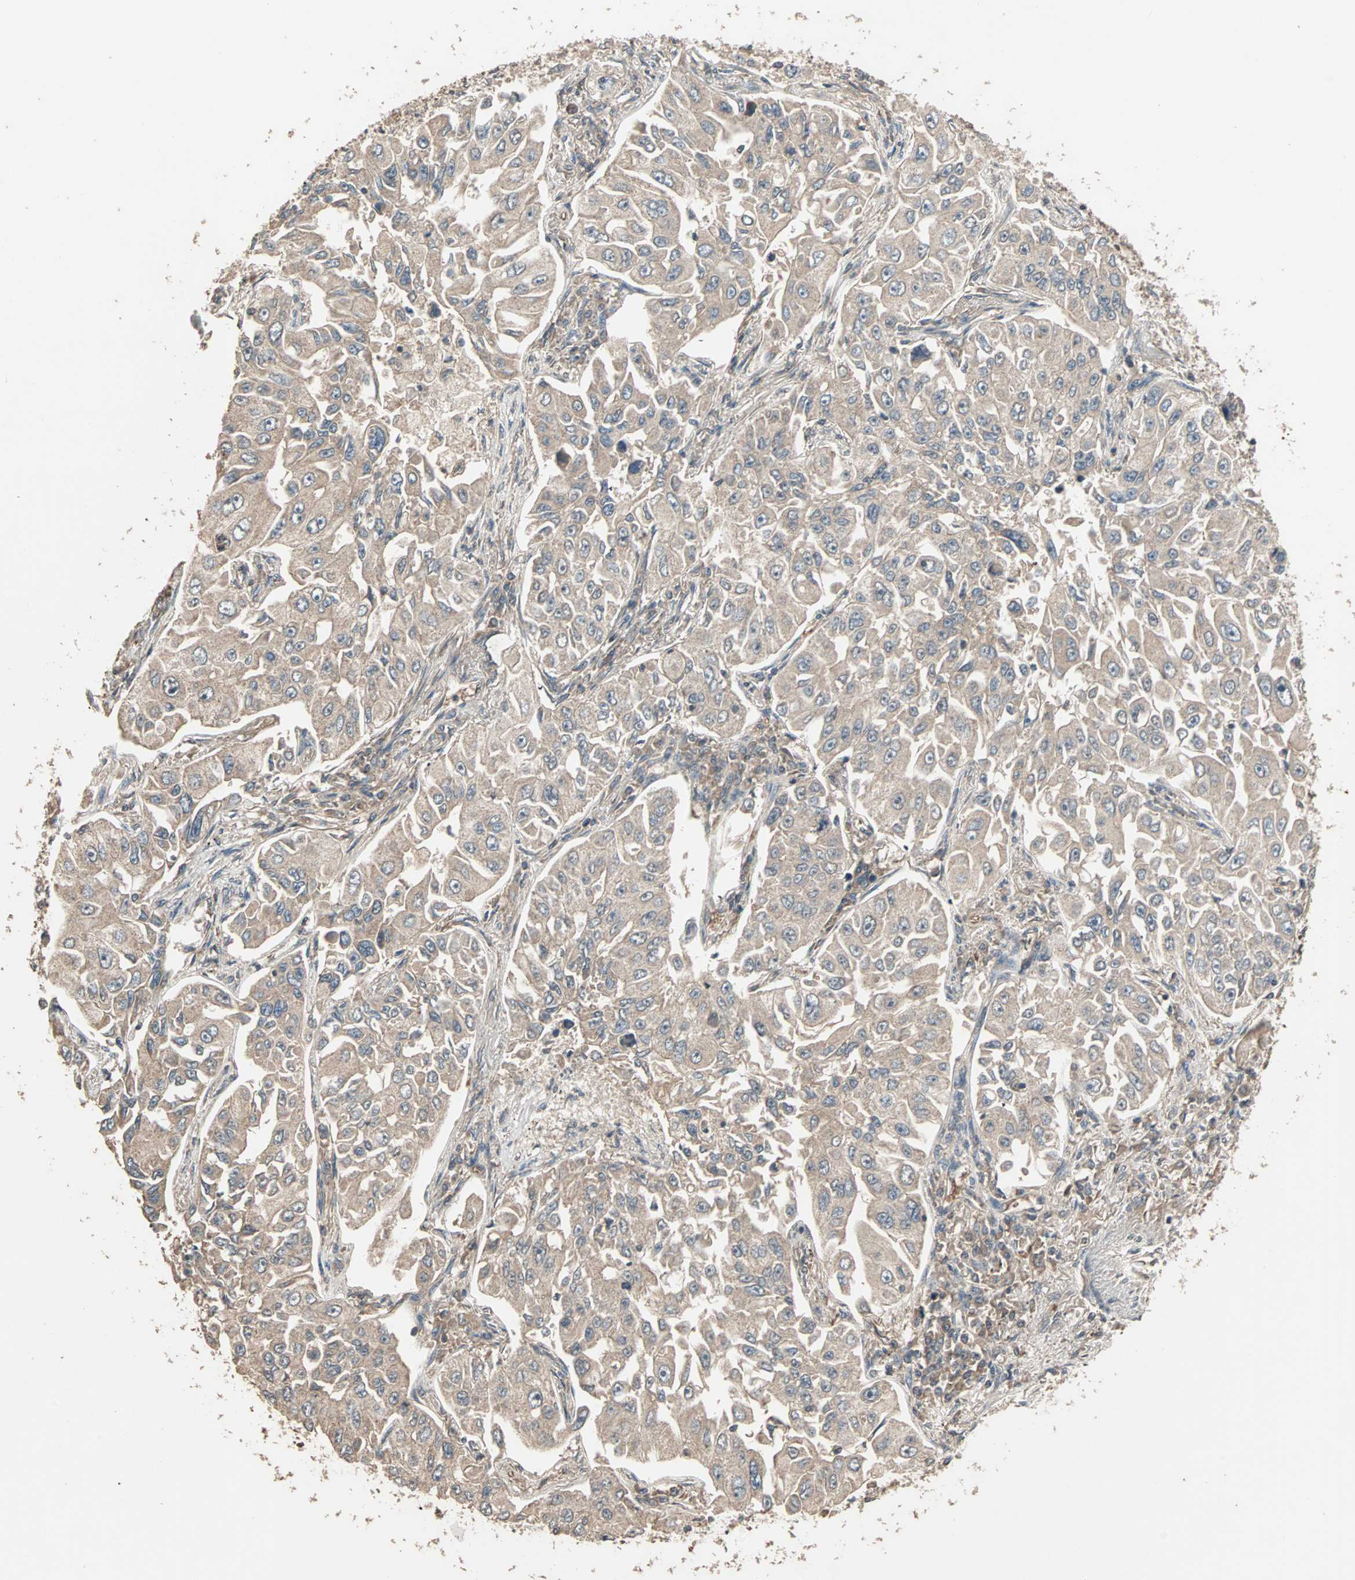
{"staining": {"intensity": "moderate", "quantity": ">75%", "location": "cytoplasmic/membranous"}, "tissue": "lung cancer", "cell_type": "Tumor cells", "image_type": "cancer", "snomed": [{"axis": "morphology", "description": "Adenocarcinoma, NOS"}, {"axis": "topography", "description": "Lung"}], "caption": "This micrograph reveals IHC staining of adenocarcinoma (lung), with medium moderate cytoplasmic/membranous staining in approximately >75% of tumor cells.", "gene": "UBAC1", "patient": {"sex": "male", "age": 84}}